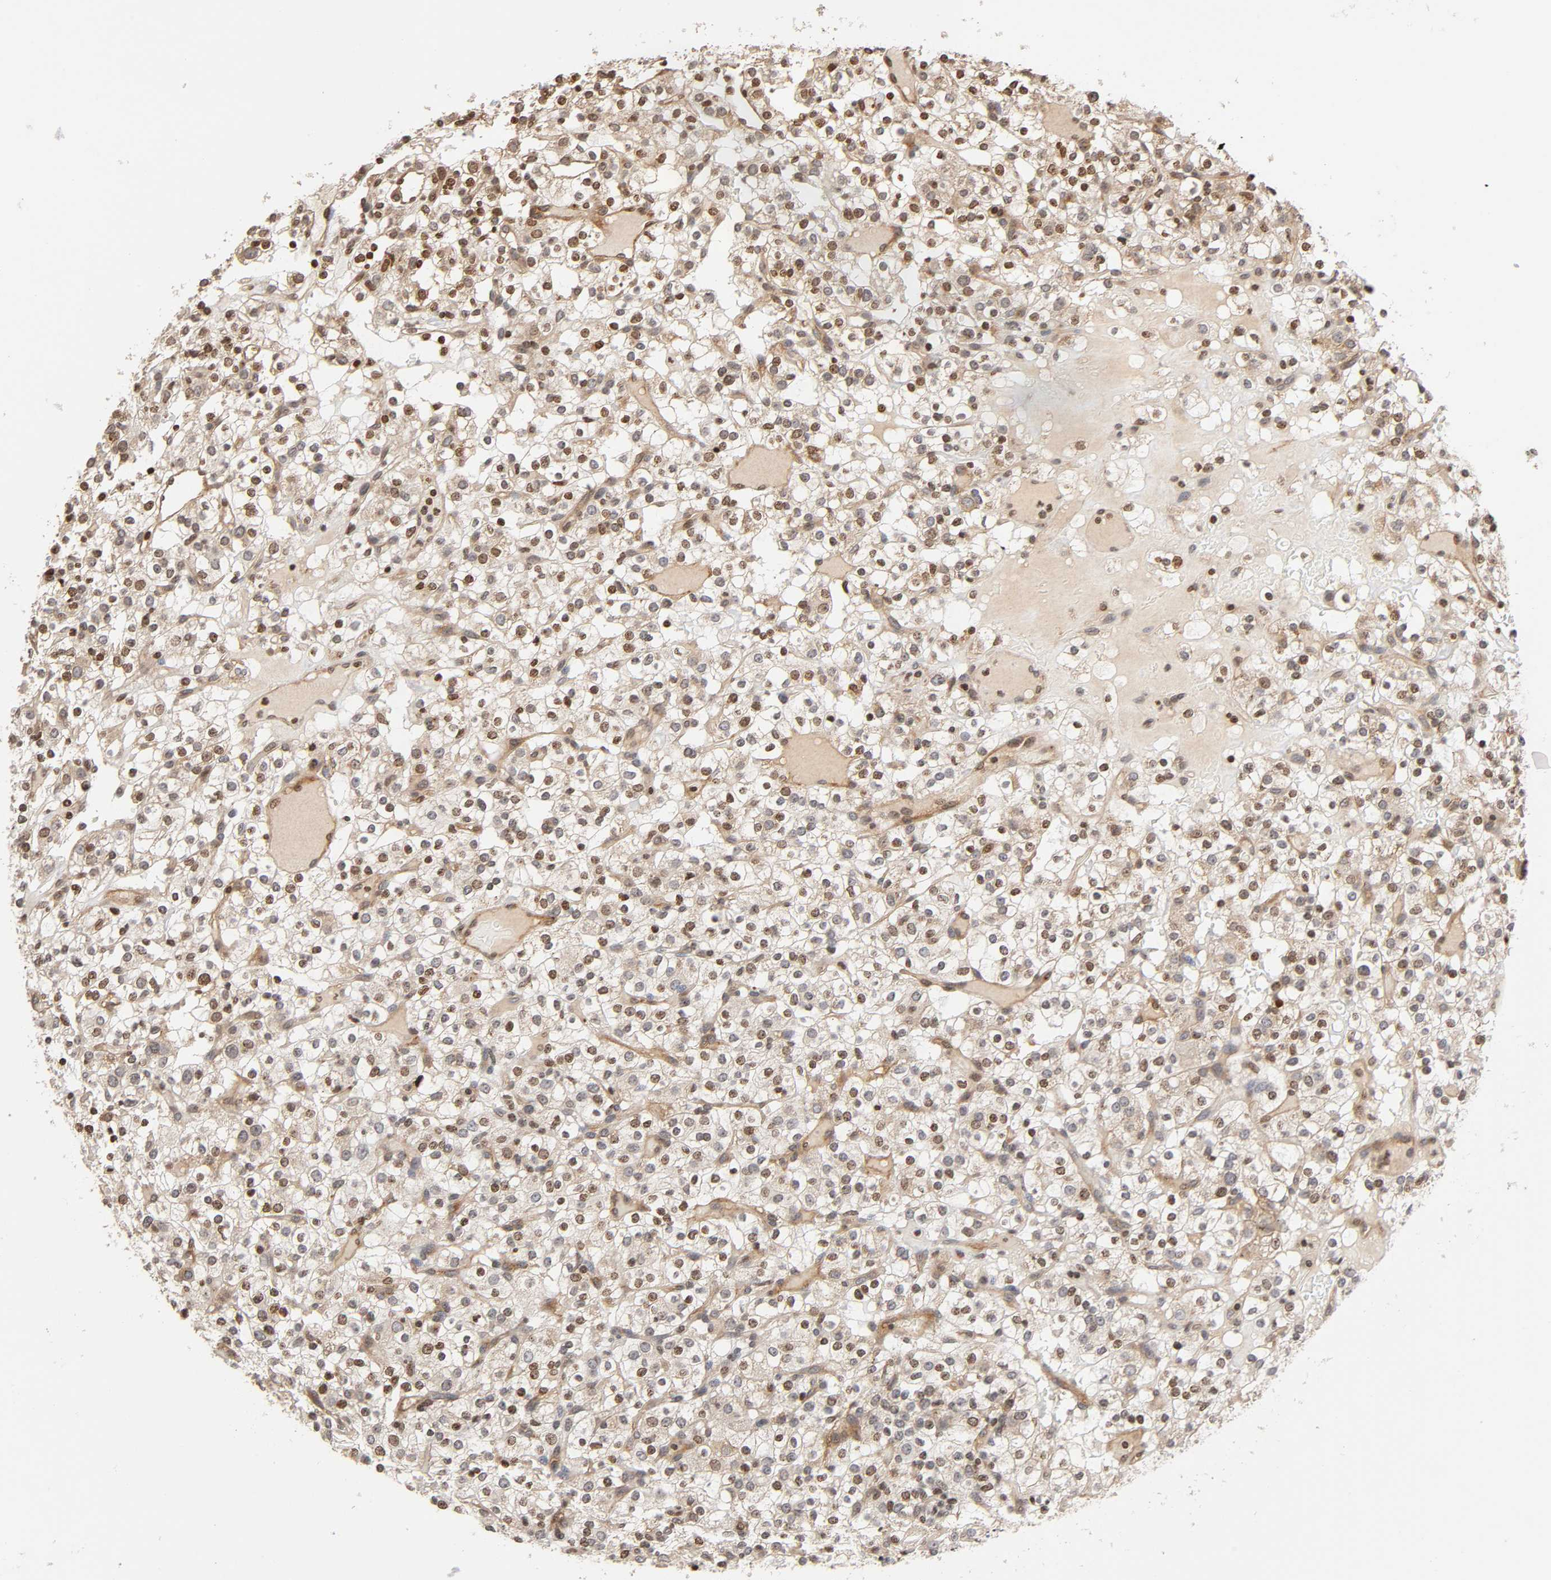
{"staining": {"intensity": "negative", "quantity": "none", "location": "none"}, "tissue": "renal cancer", "cell_type": "Tumor cells", "image_type": "cancer", "snomed": [{"axis": "morphology", "description": "Normal tissue, NOS"}, {"axis": "morphology", "description": "Adenocarcinoma, NOS"}, {"axis": "topography", "description": "Kidney"}], "caption": "This is an immunohistochemistry micrograph of human renal adenocarcinoma. There is no expression in tumor cells.", "gene": "ITGAV", "patient": {"sex": "female", "age": 72}}